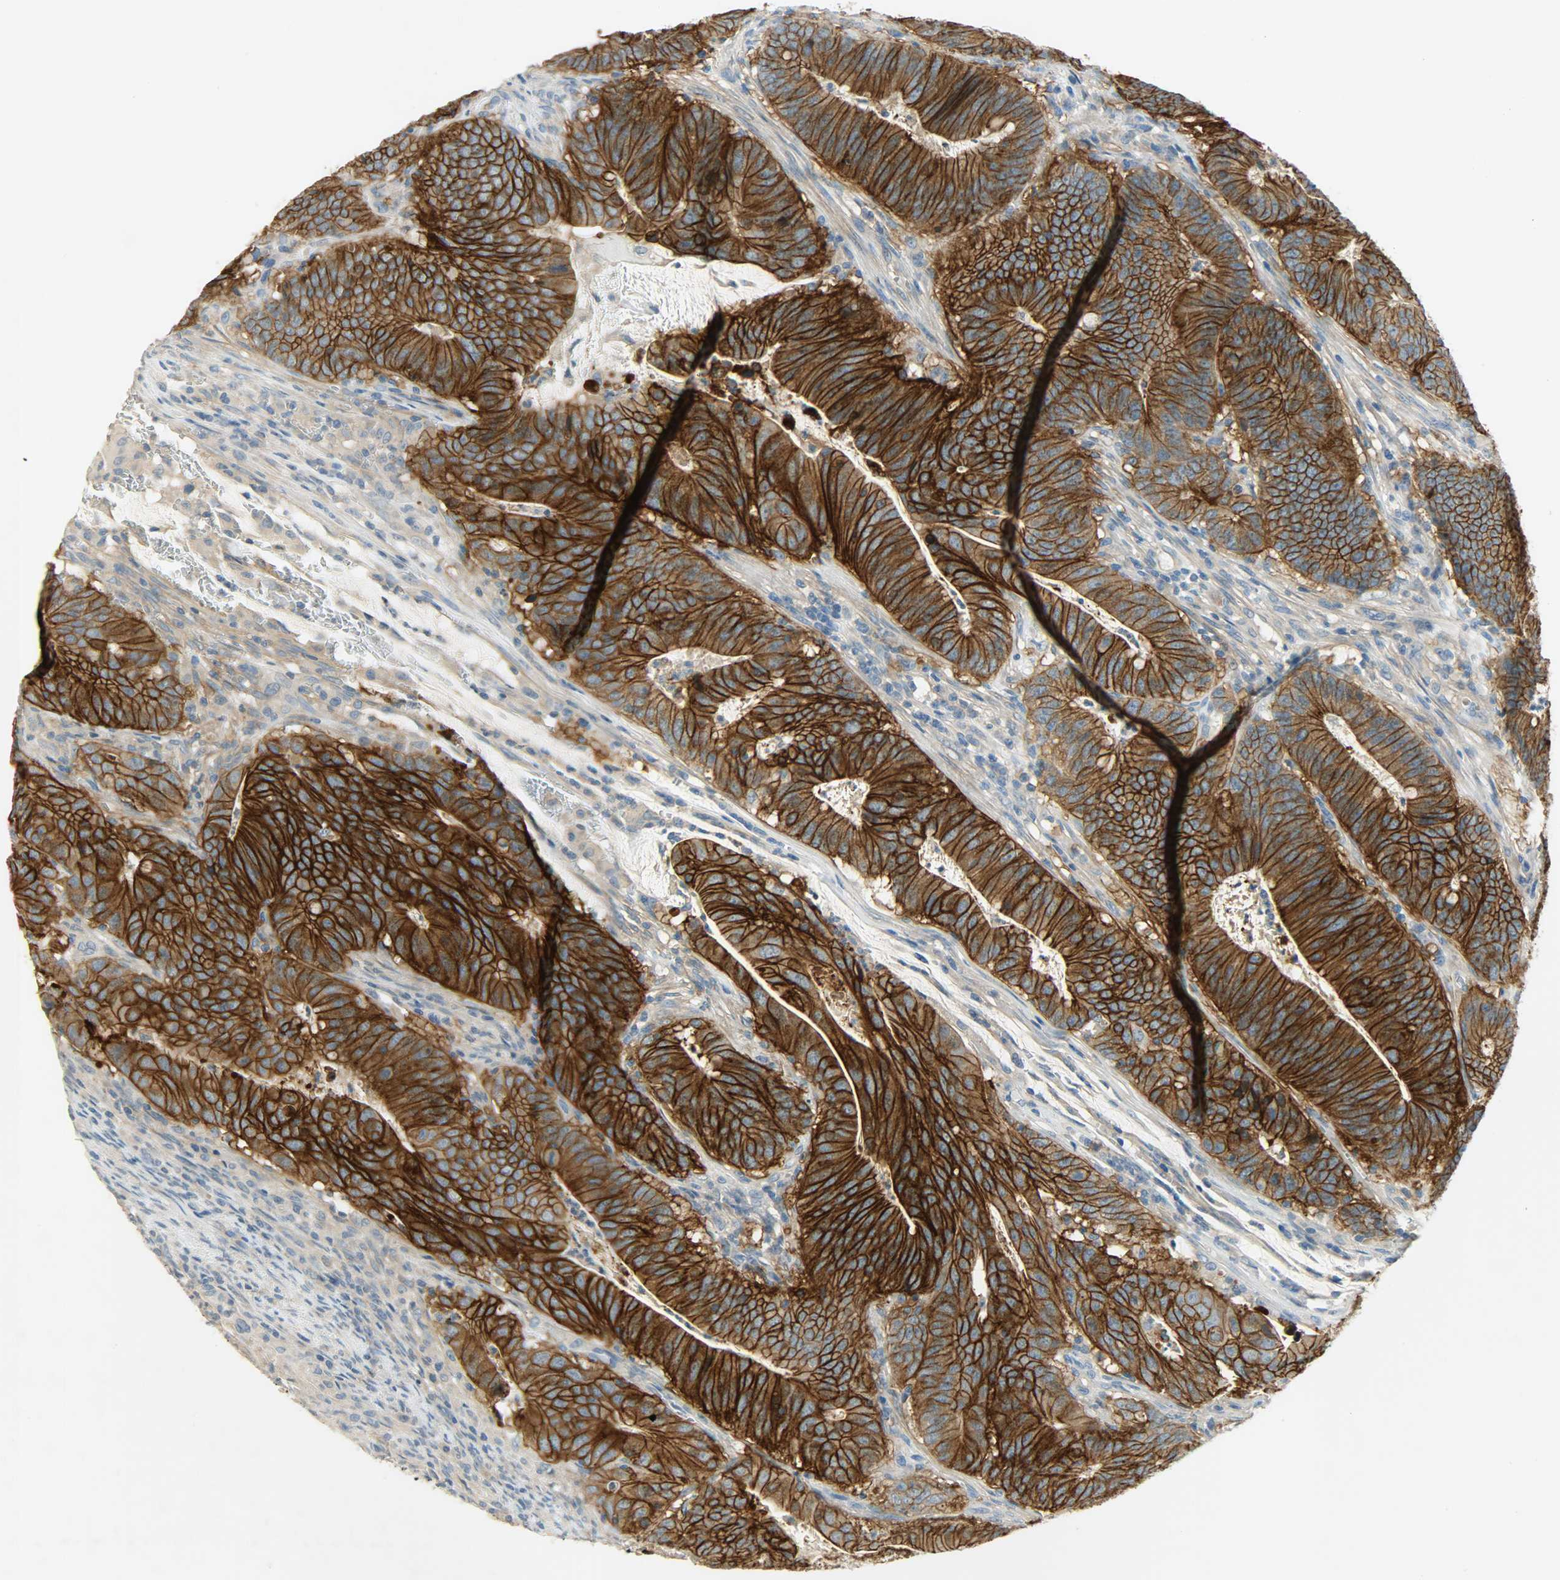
{"staining": {"intensity": "strong", "quantity": ">75%", "location": "cytoplasmic/membranous"}, "tissue": "colorectal cancer", "cell_type": "Tumor cells", "image_type": "cancer", "snomed": [{"axis": "morphology", "description": "Adenocarcinoma, NOS"}, {"axis": "topography", "description": "Colon"}], "caption": "Immunohistochemical staining of human adenocarcinoma (colorectal) exhibits high levels of strong cytoplasmic/membranous protein positivity in approximately >75% of tumor cells.", "gene": "DSG2", "patient": {"sex": "male", "age": 45}}